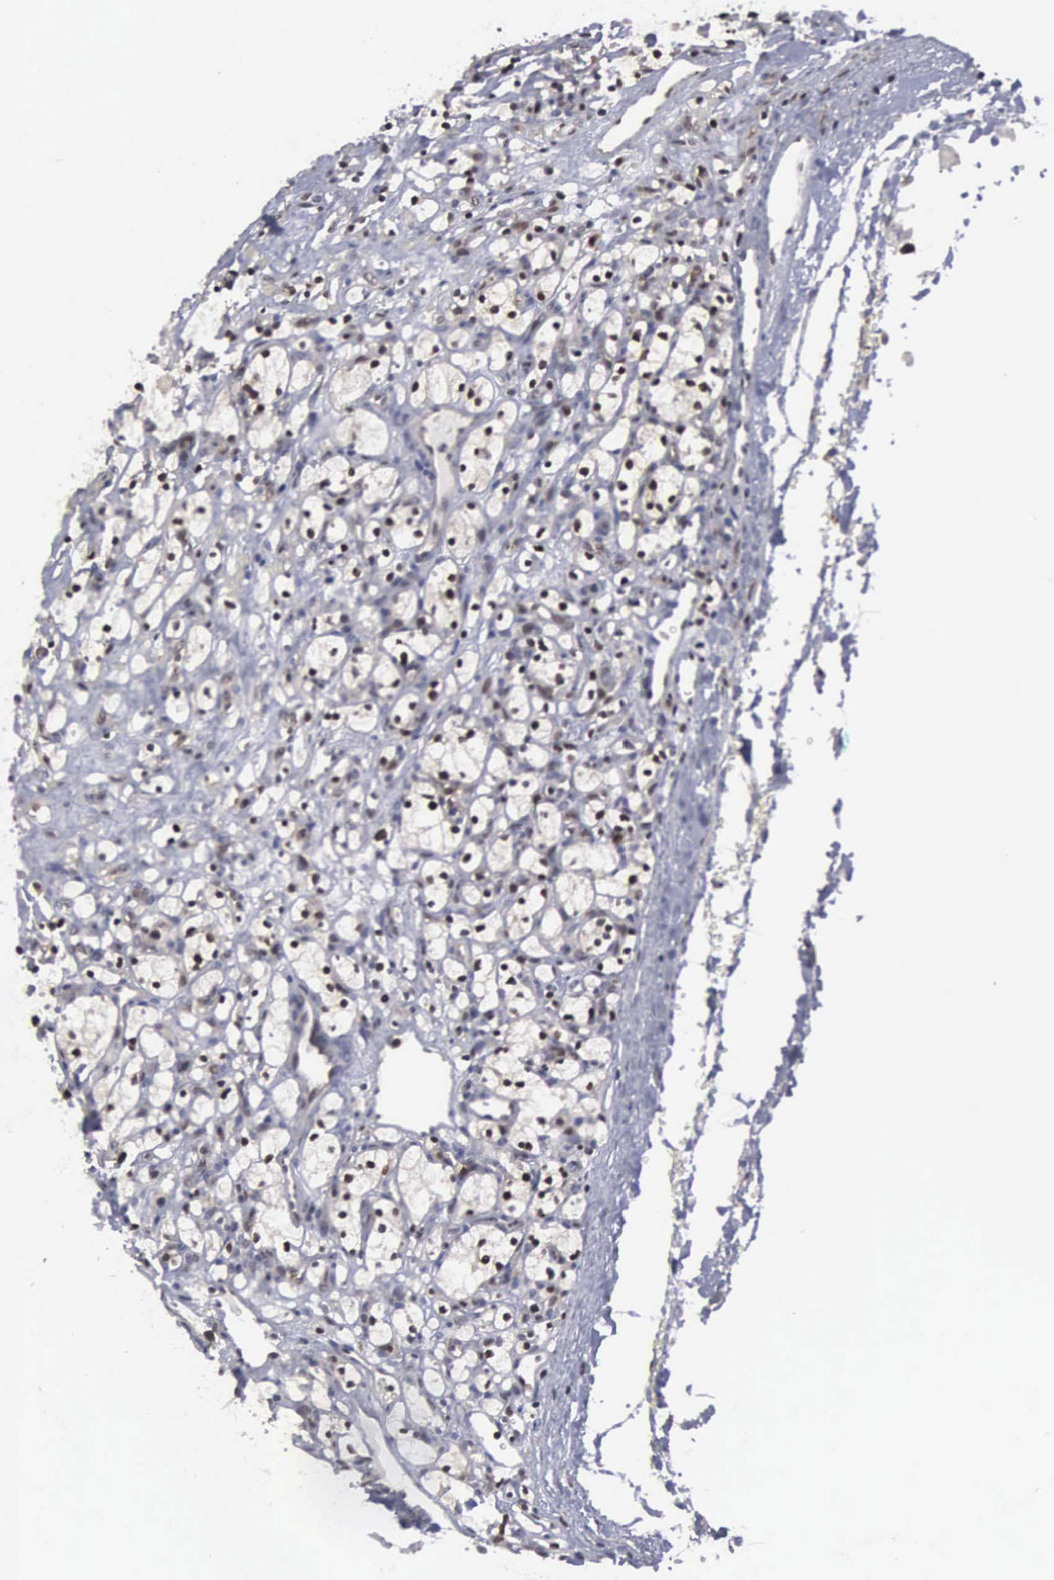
{"staining": {"intensity": "strong", "quantity": ">75%", "location": "nuclear"}, "tissue": "renal cancer", "cell_type": "Tumor cells", "image_type": "cancer", "snomed": [{"axis": "morphology", "description": "Adenocarcinoma, NOS"}, {"axis": "topography", "description": "Kidney"}], "caption": "Tumor cells reveal high levels of strong nuclear staining in about >75% of cells in renal adenocarcinoma.", "gene": "TRMT5", "patient": {"sex": "female", "age": 83}}